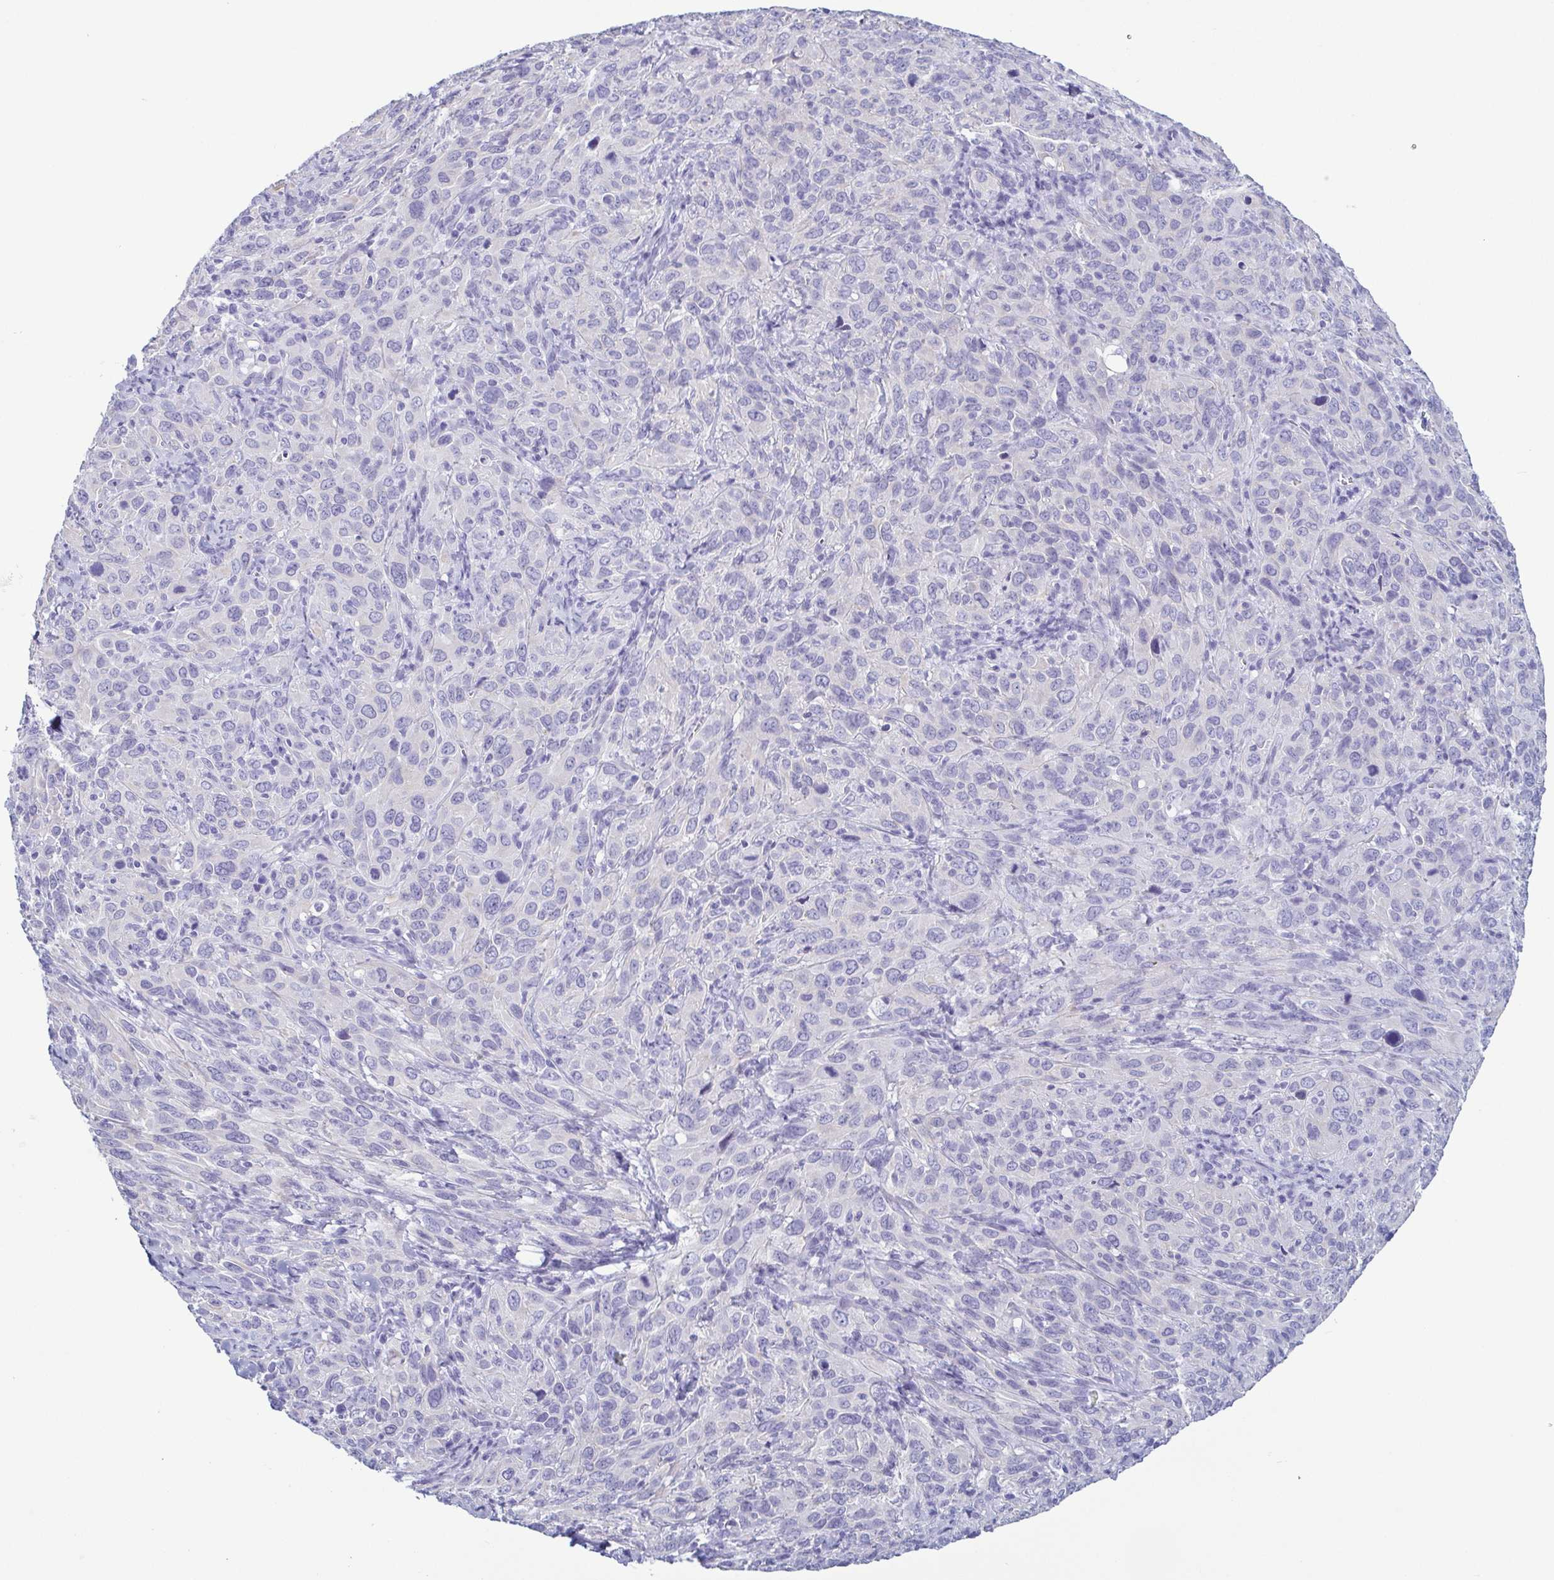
{"staining": {"intensity": "negative", "quantity": "none", "location": "none"}, "tissue": "cervical cancer", "cell_type": "Tumor cells", "image_type": "cancer", "snomed": [{"axis": "morphology", "description": "Normal tissue, NOS"}, {"axis": "morphology", "description": "Squamous cell carcinoma, NOS"}, {"axis": "topography", "description": "Cervix"}], "caption": "High power microscopy micrograph of an immunohistochemistry (IHC) micrograph of cervical cancer (squamous cell carcinoma), revealing no significant positivity in tumor cells.", "gene": "KRT10", "patient": {"sex": "female", "age": 51}}